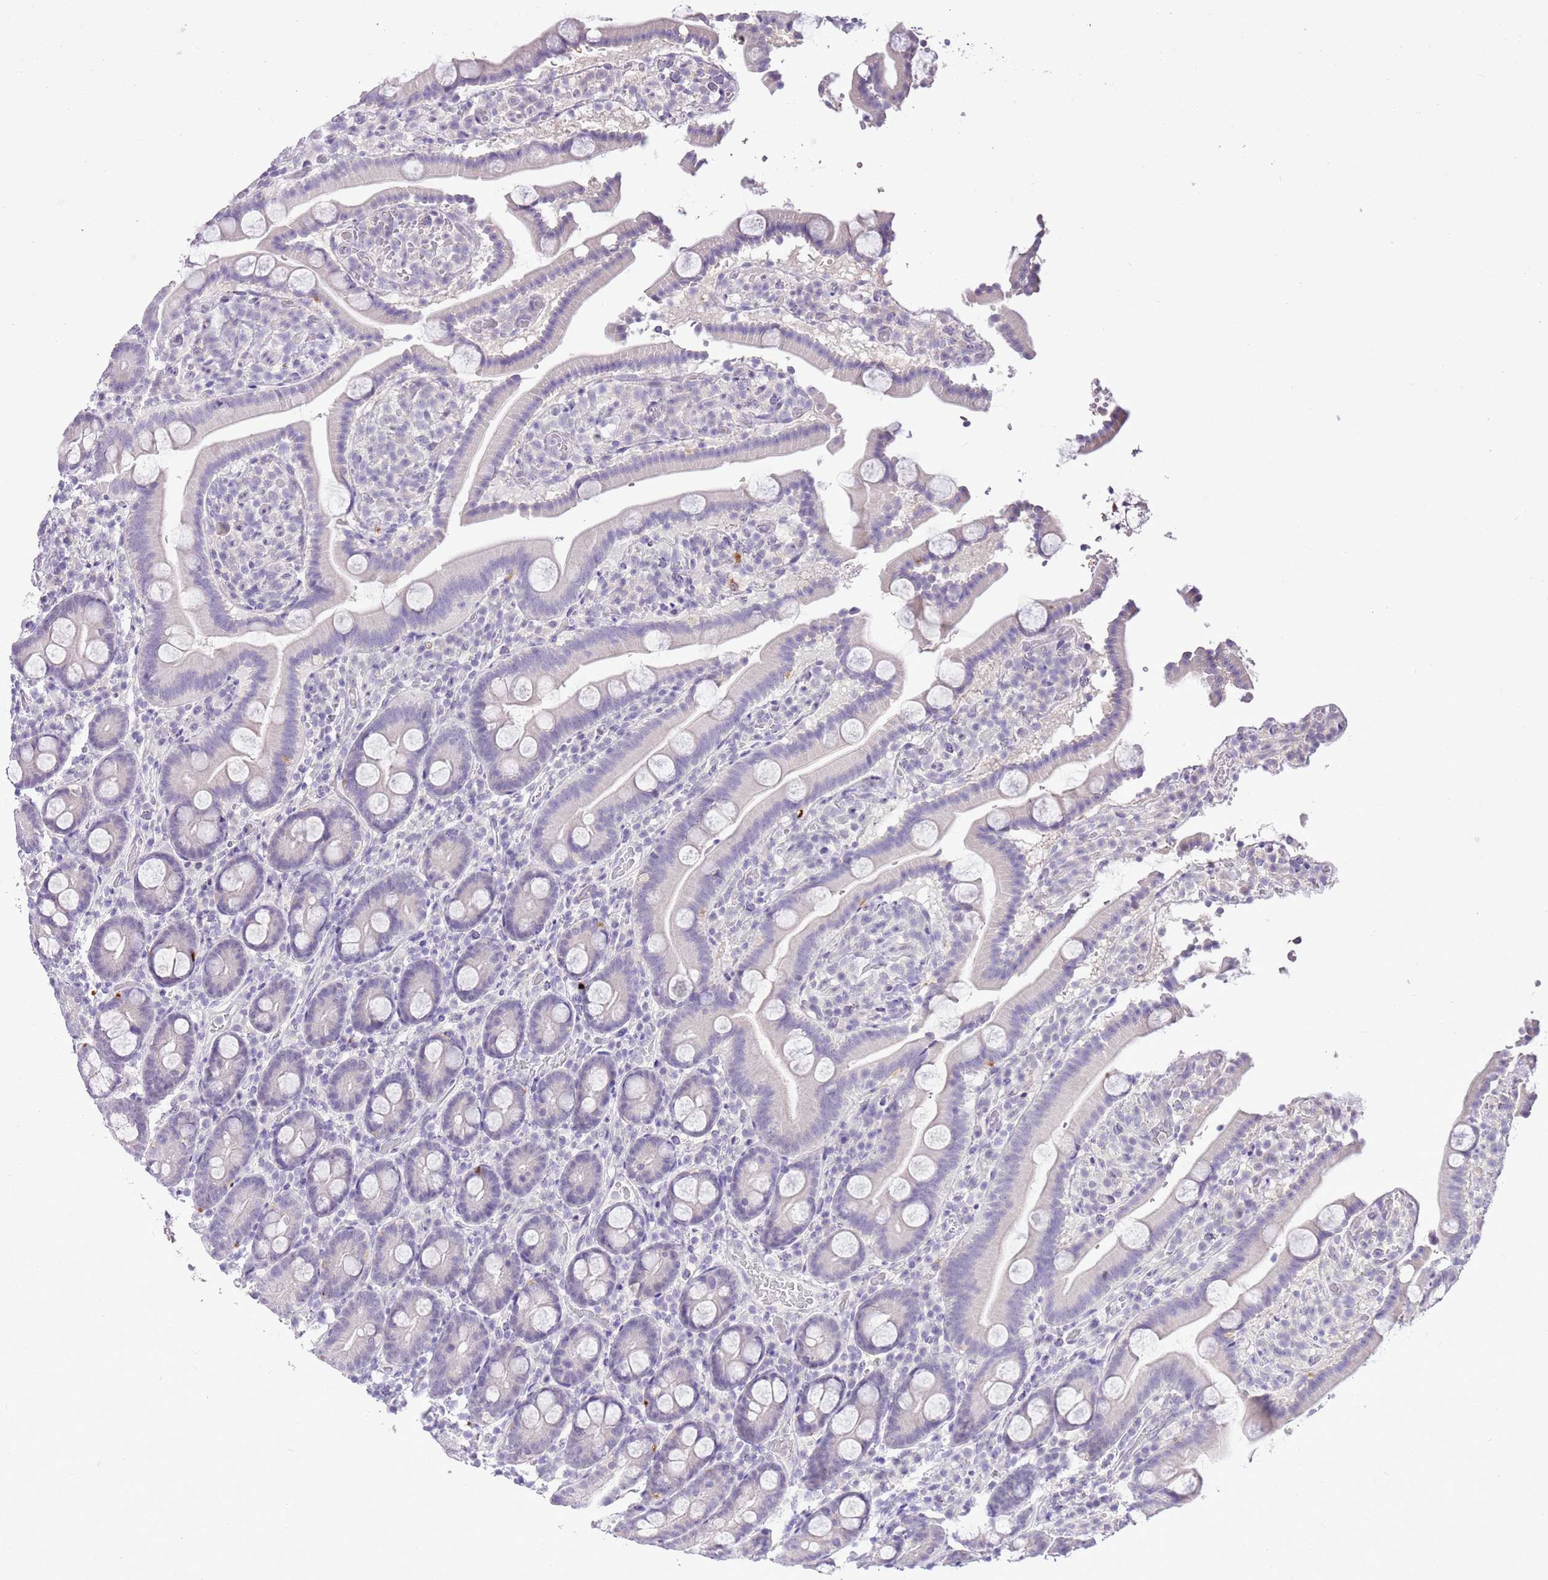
{"staining": {"intensity": "negative", "quantity": "none", "location": "none"}, "tissue": "duodenum", "cell_type": "Glandular cells", "image_type": "normal", "snomed": [{"axis": "morphology", "description": "Normal tissue, NOS"}, {"axis": "topography", "description": "Duodenum"}], "caption": "Immunohistochemical staining of benign human duodenum shows no significant staining in glandular cells. (DAB IHC with hematoxylin counter stain).", "gene": "XPO7", "patient": {"sex": "male", "age": 55}}